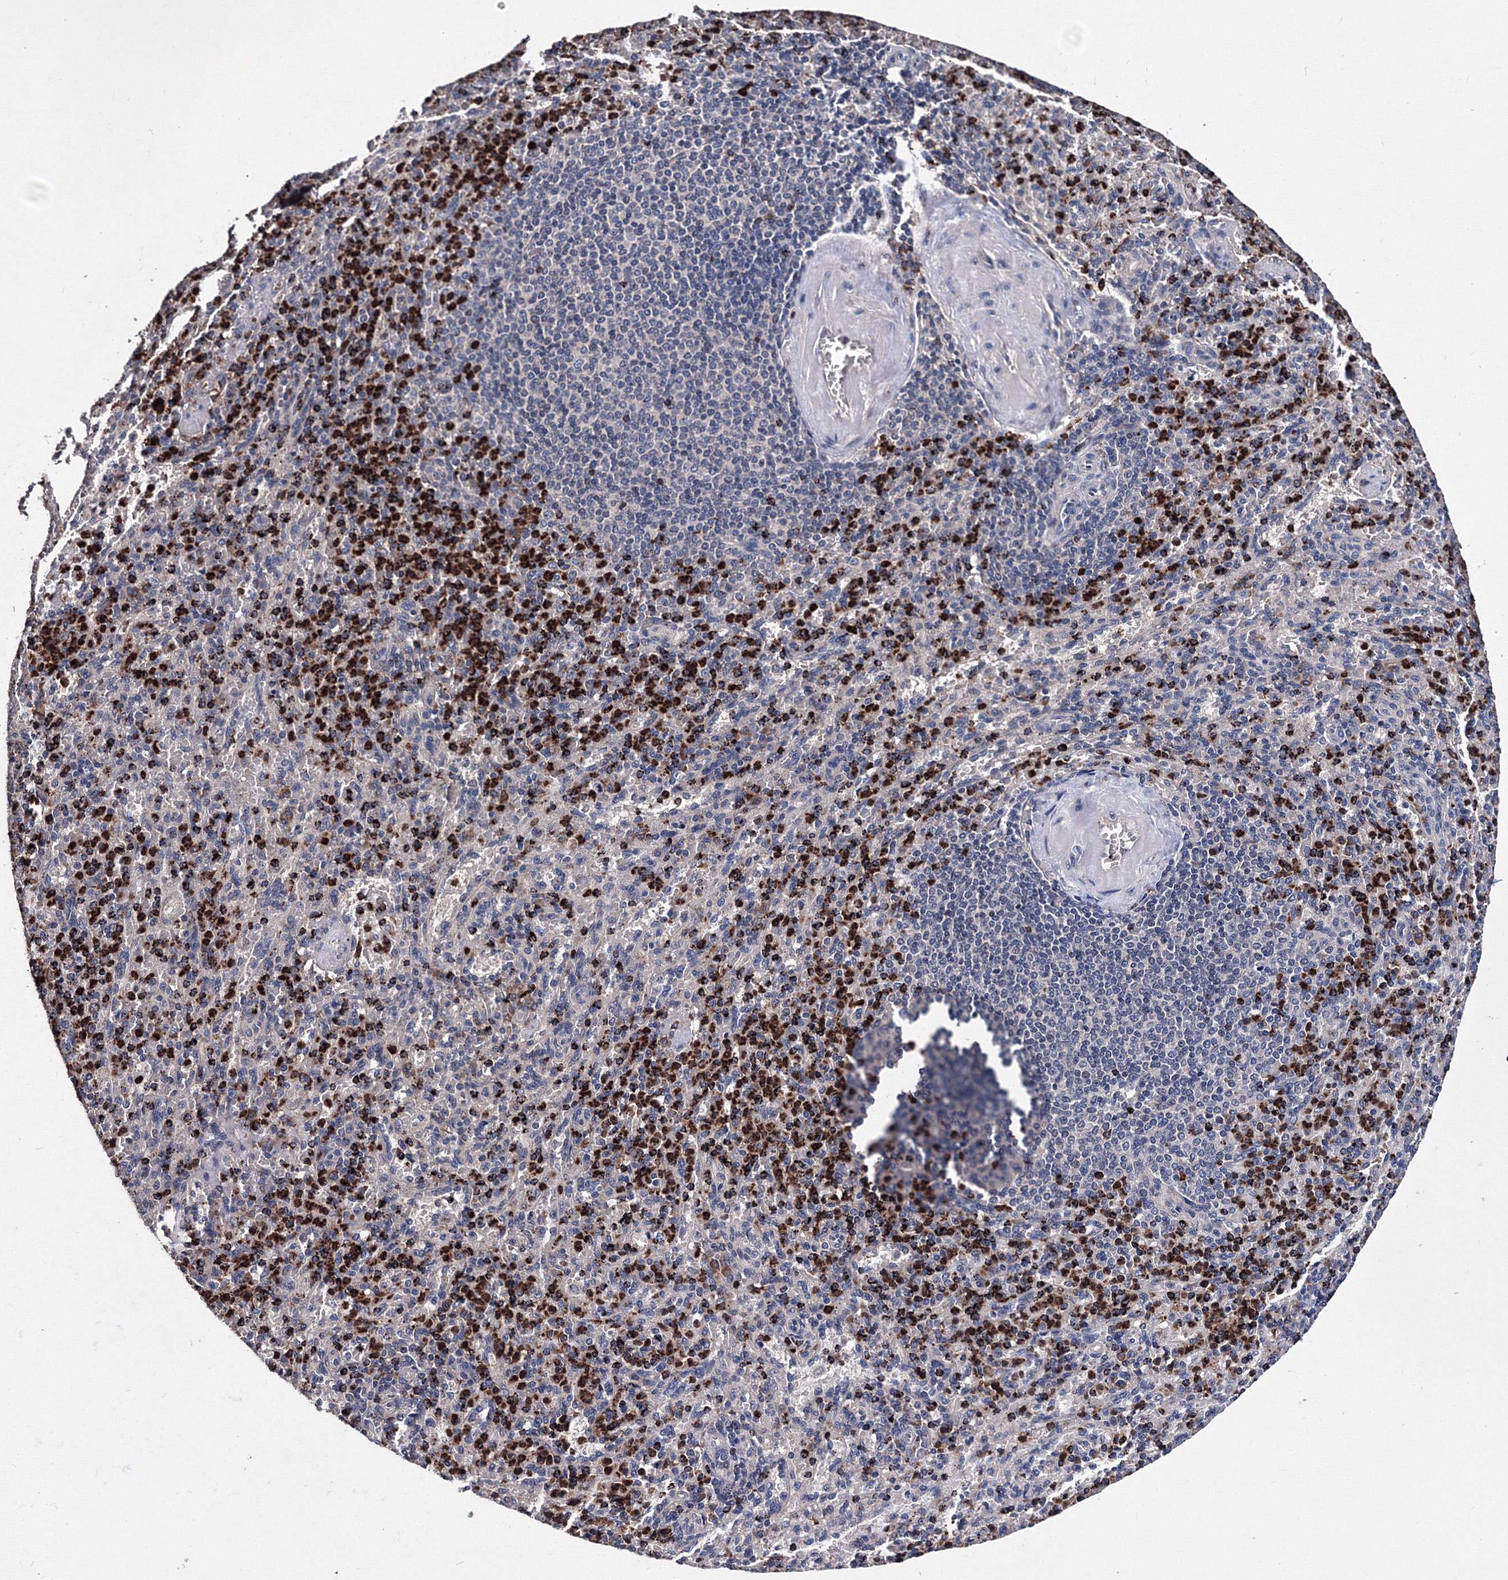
{"staining": {"intensity": "strong", "quantity": "<25%", "location": "nuclear"}, "tissue": "spleen", "cell_type": "Cells in red pulp", "image_type": "normal", "snomed": [{"axis": "morphology", "description": "Normal tissue, NOS"}, {"axis": "topography", "description": "Spleen"}], "caption": "Brown immunohistochemical staining in unremarkable spleen displays strong nuclear expression in approximately <25% of cells in red pulp. (Stains: DAB in brown, nuclei in blue, Microscopy: brightfield microscopy at high magnification).", "gene": "PHYKPL", "patient": {"sex": "female", "age": 74}}